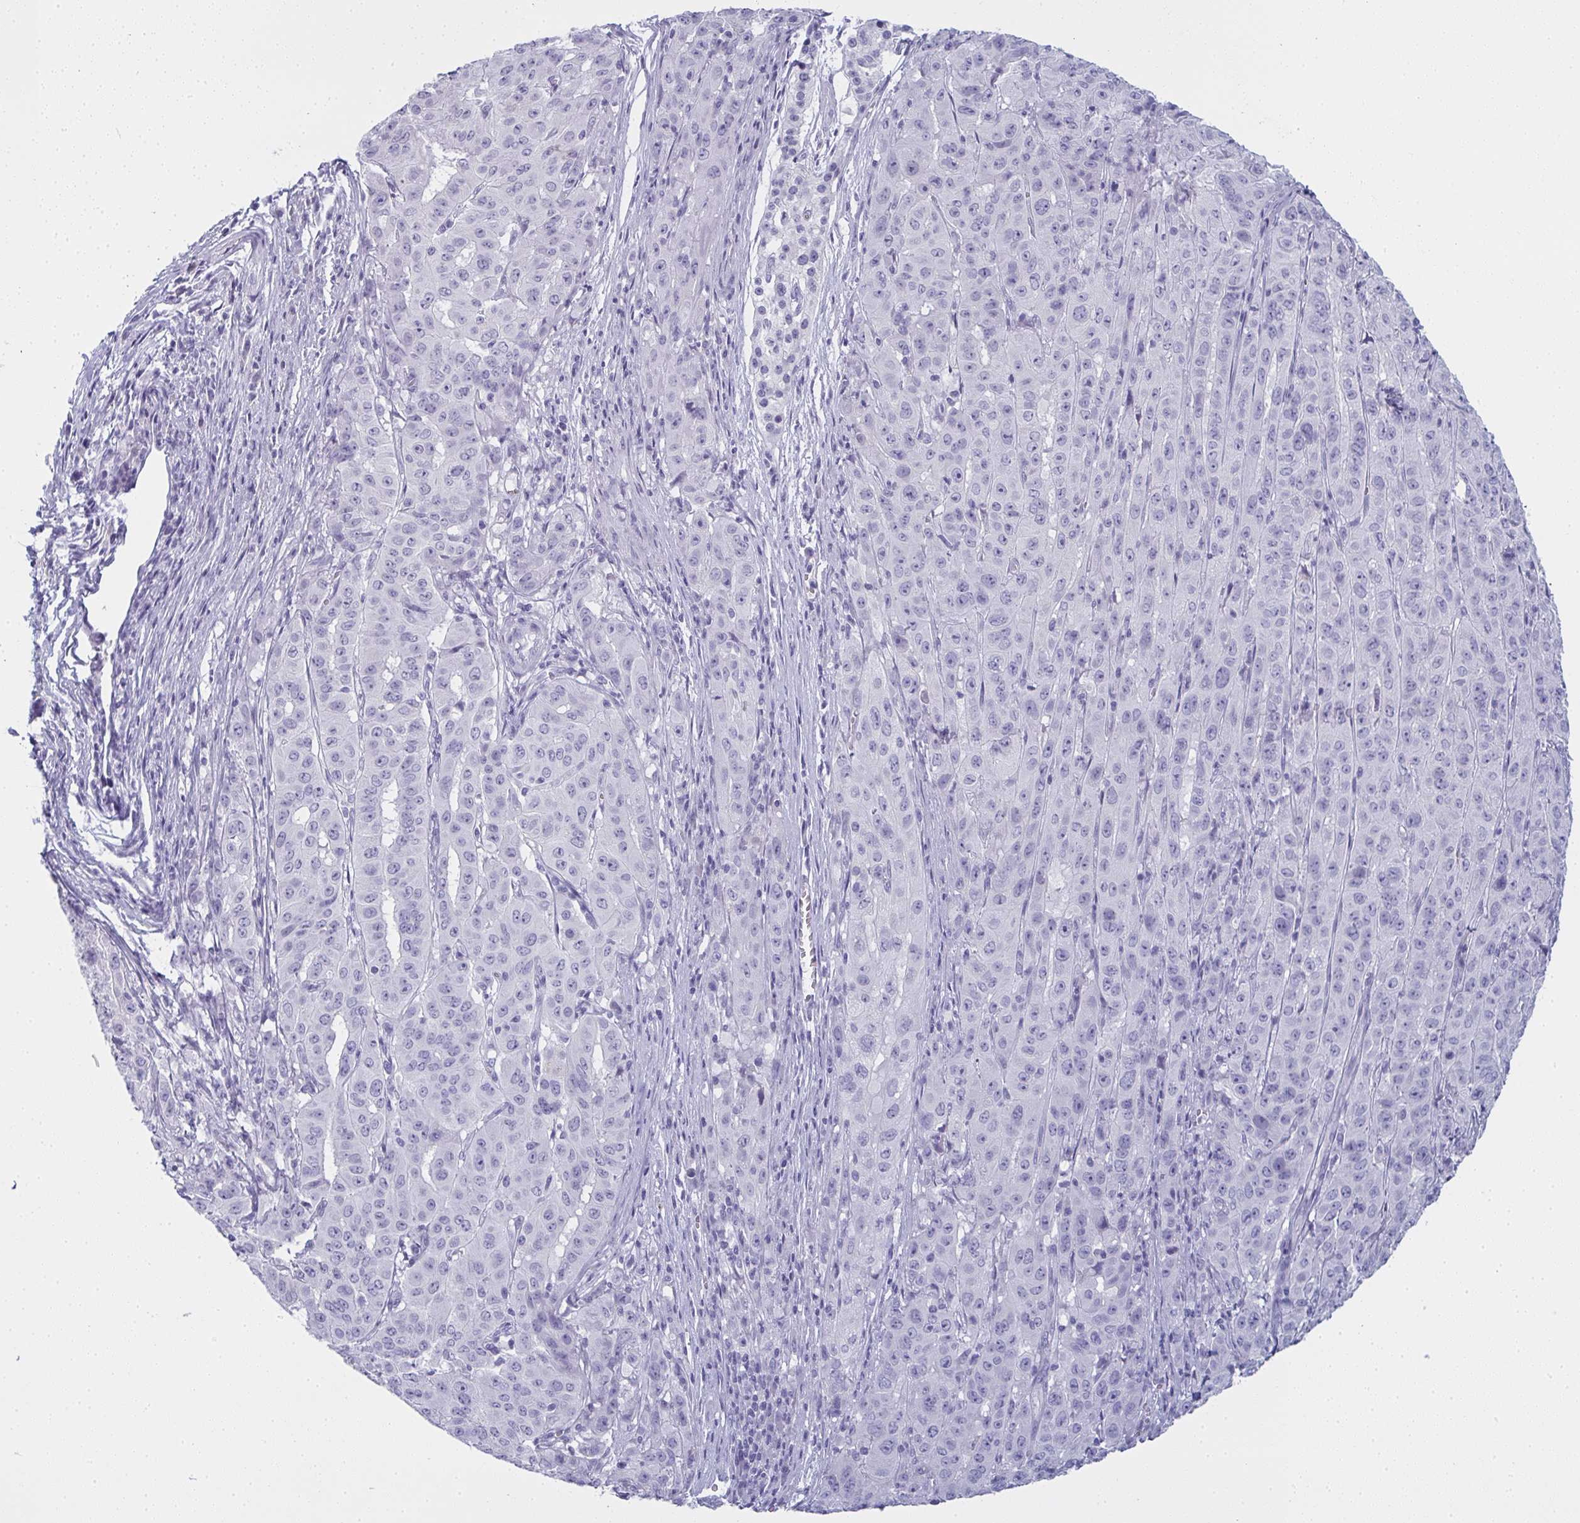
{"staining": {"intensity": "negative", "quantity": "none", "location": "none"}, "tissue": "pancreatic cancer", "cell_type": "Tumor cells", "image_type": "cancer", "snomed": [{"axis": "morphology", "description": "Adenocarcinoma, NOS"}, {"axis": "topography", "description": "Pancreas"}], "caption": "Protein analysis of pancreatic cancer exhibits no significant positivity in tumor cells.", "gene": "SLC36A2", "patient": {"sex": "male", "age": 63}}